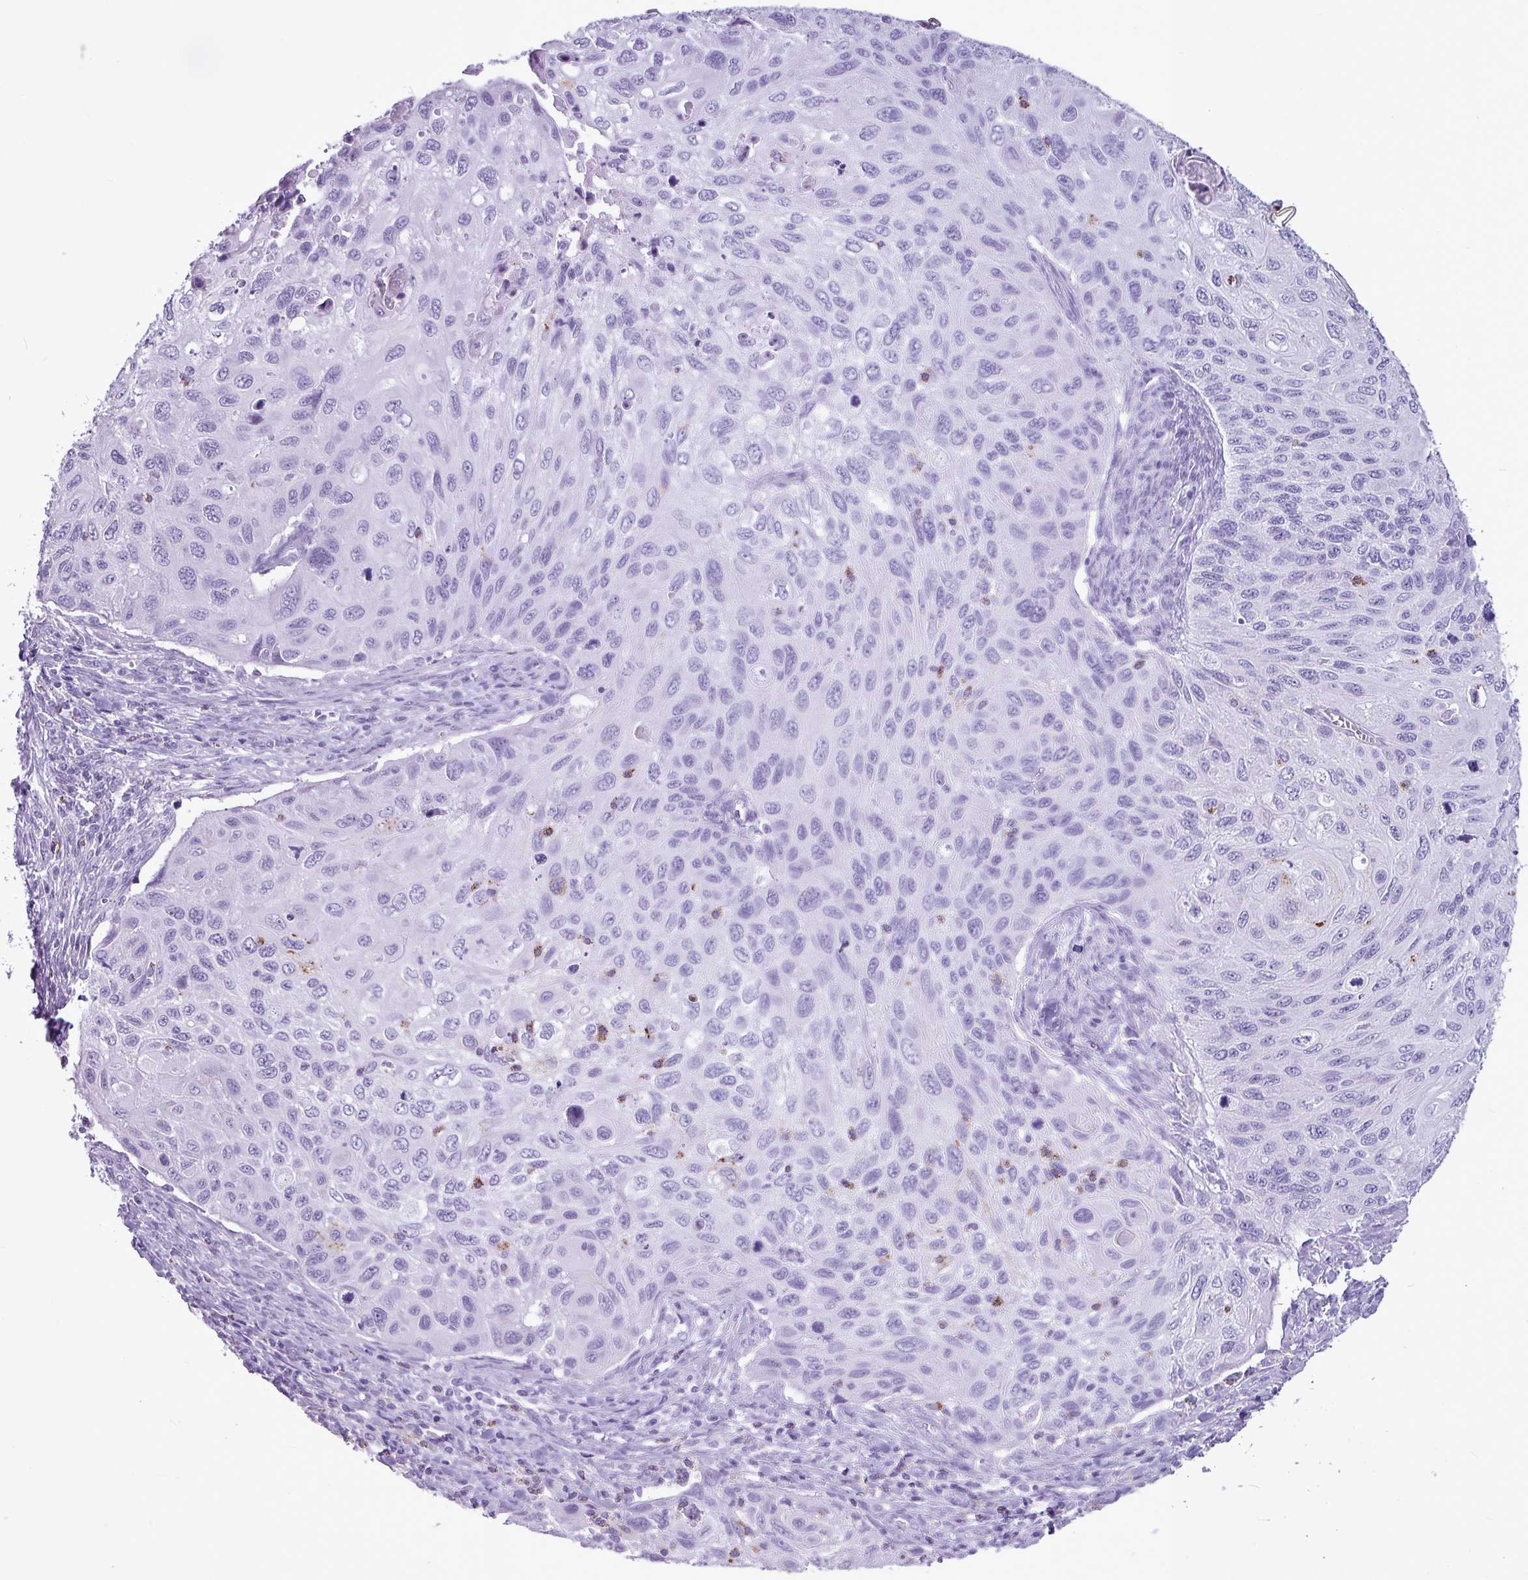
{"staining": {"intensity": "negative", "quantity": "none", "location": "none"}, "tissue": "cervical cancer", "cell_type": "Tumor cells", "image_type": "cancer", "snomed": [{"axis": "morphology", "description": "Squamous cell carcinoma, NOS"}, {"axis": "topography", "description": "Cervix"}], "caption": "A high-resolution histopathology image shows immunohistochemistry (IHC) staining of squamous cell carcinoma (cervical), which shows no significant staining in tumor cells.", "gene": "AMY1B", "patient": {"sex": "female", "age": 70}}